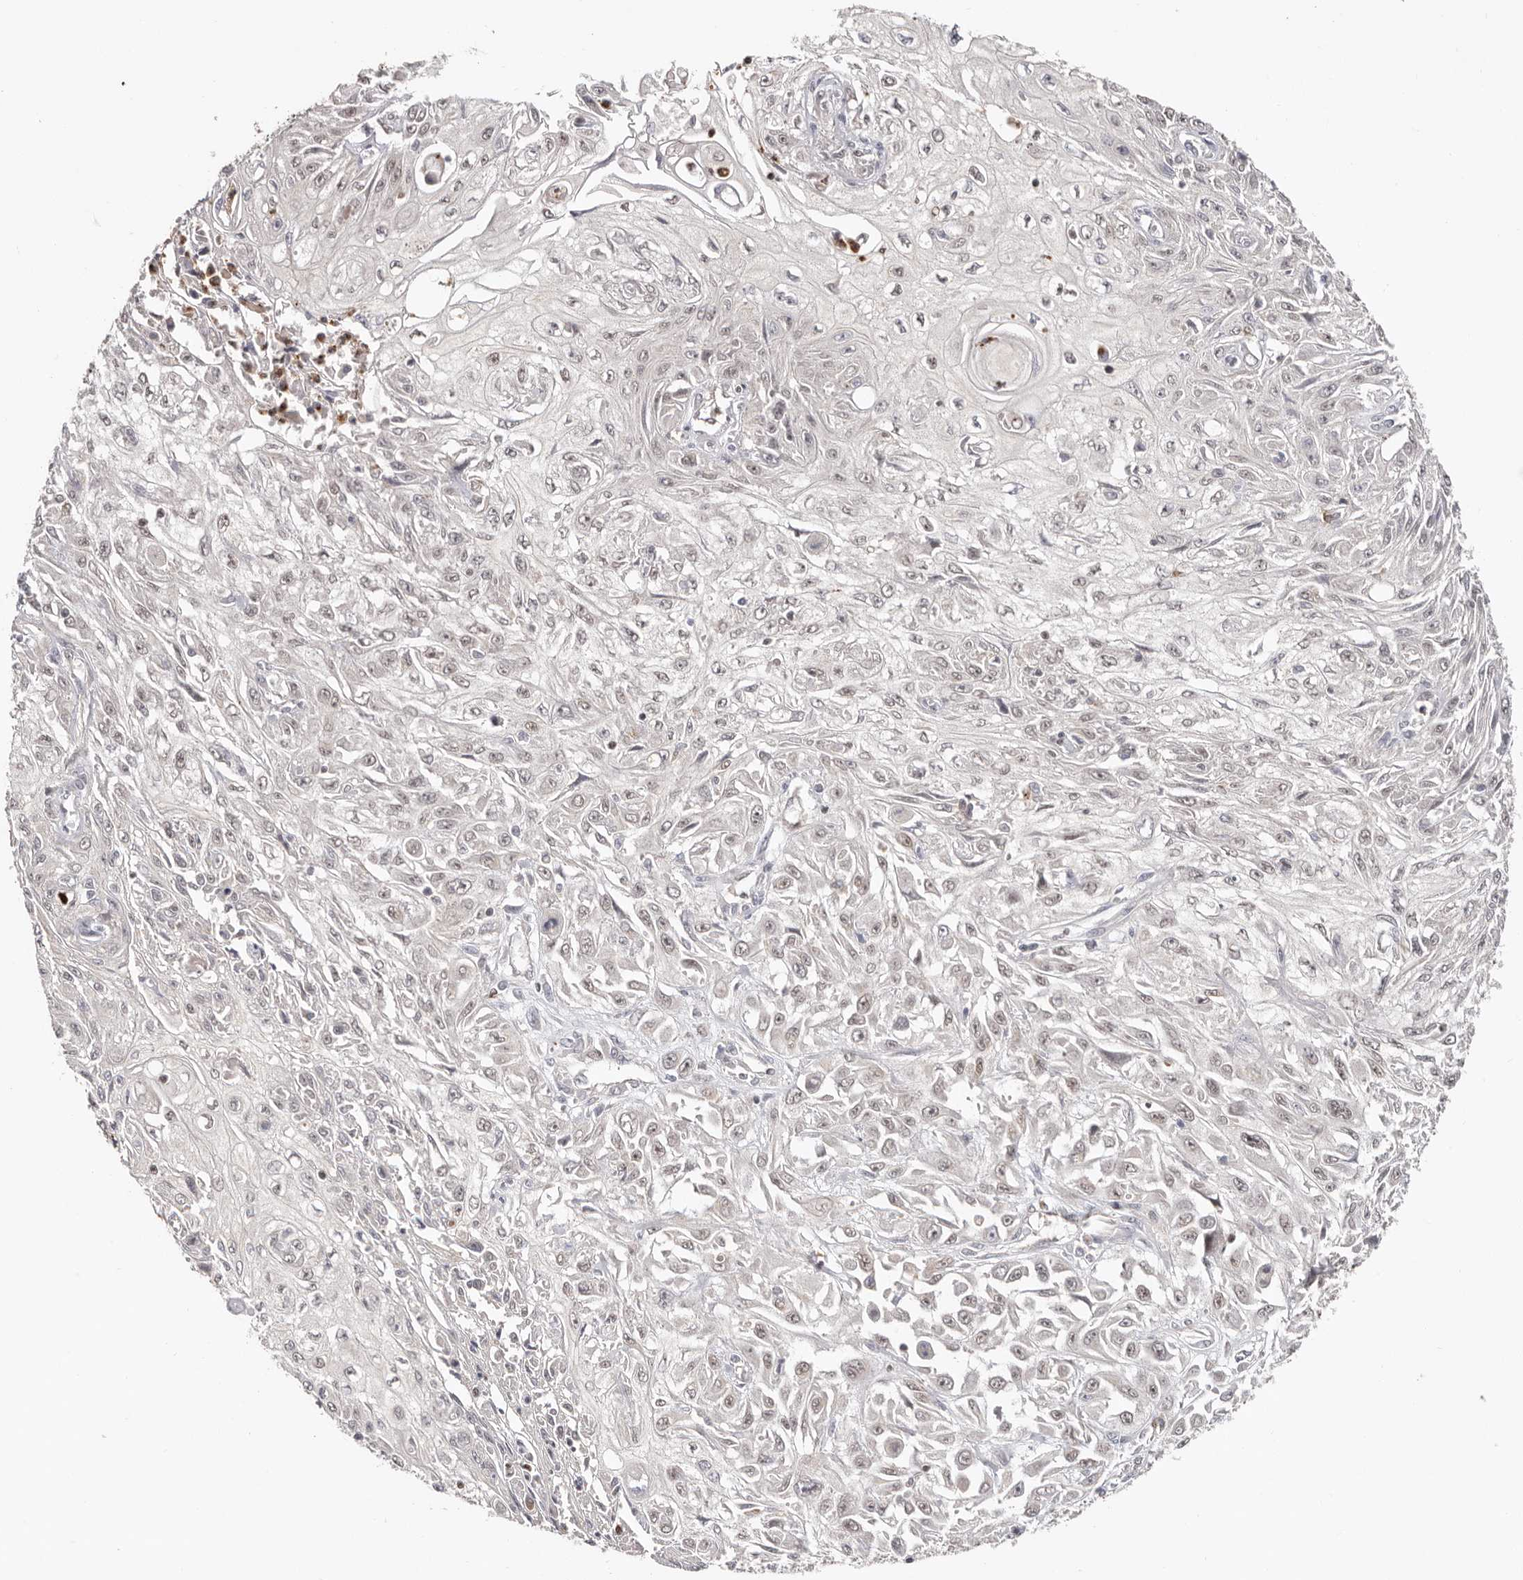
{"staining": {"intensity": "negative", "quantity": "none", "location": "none"}, "tissue": "skin cancer", "cell_type": "Tumor cells", "image_type": "cancer", "snomed": [{"axis": "morphology", "description": "Squamous cell carcinoma, NOS"}, {"axis": "morphology", "description": "Squamous cell carcinoma, metastatic, NOS"}, {"axis": "topography", "description": "Skin"}, {"axis": "topography", "description": "Lymph node"}], "caption": "Immunohistochemistry (IHC) histopathology image of neoplastic tissue: human skin squamous cell carcinoma stained with DAB (3,3'-diaminobenzidine) exhibits no significant protein expression in tumor cells. (DAB IHC with hematoxylin counter stain).", "gene": "SMAD7", "patient": {"sex": "male", "age": 75}}